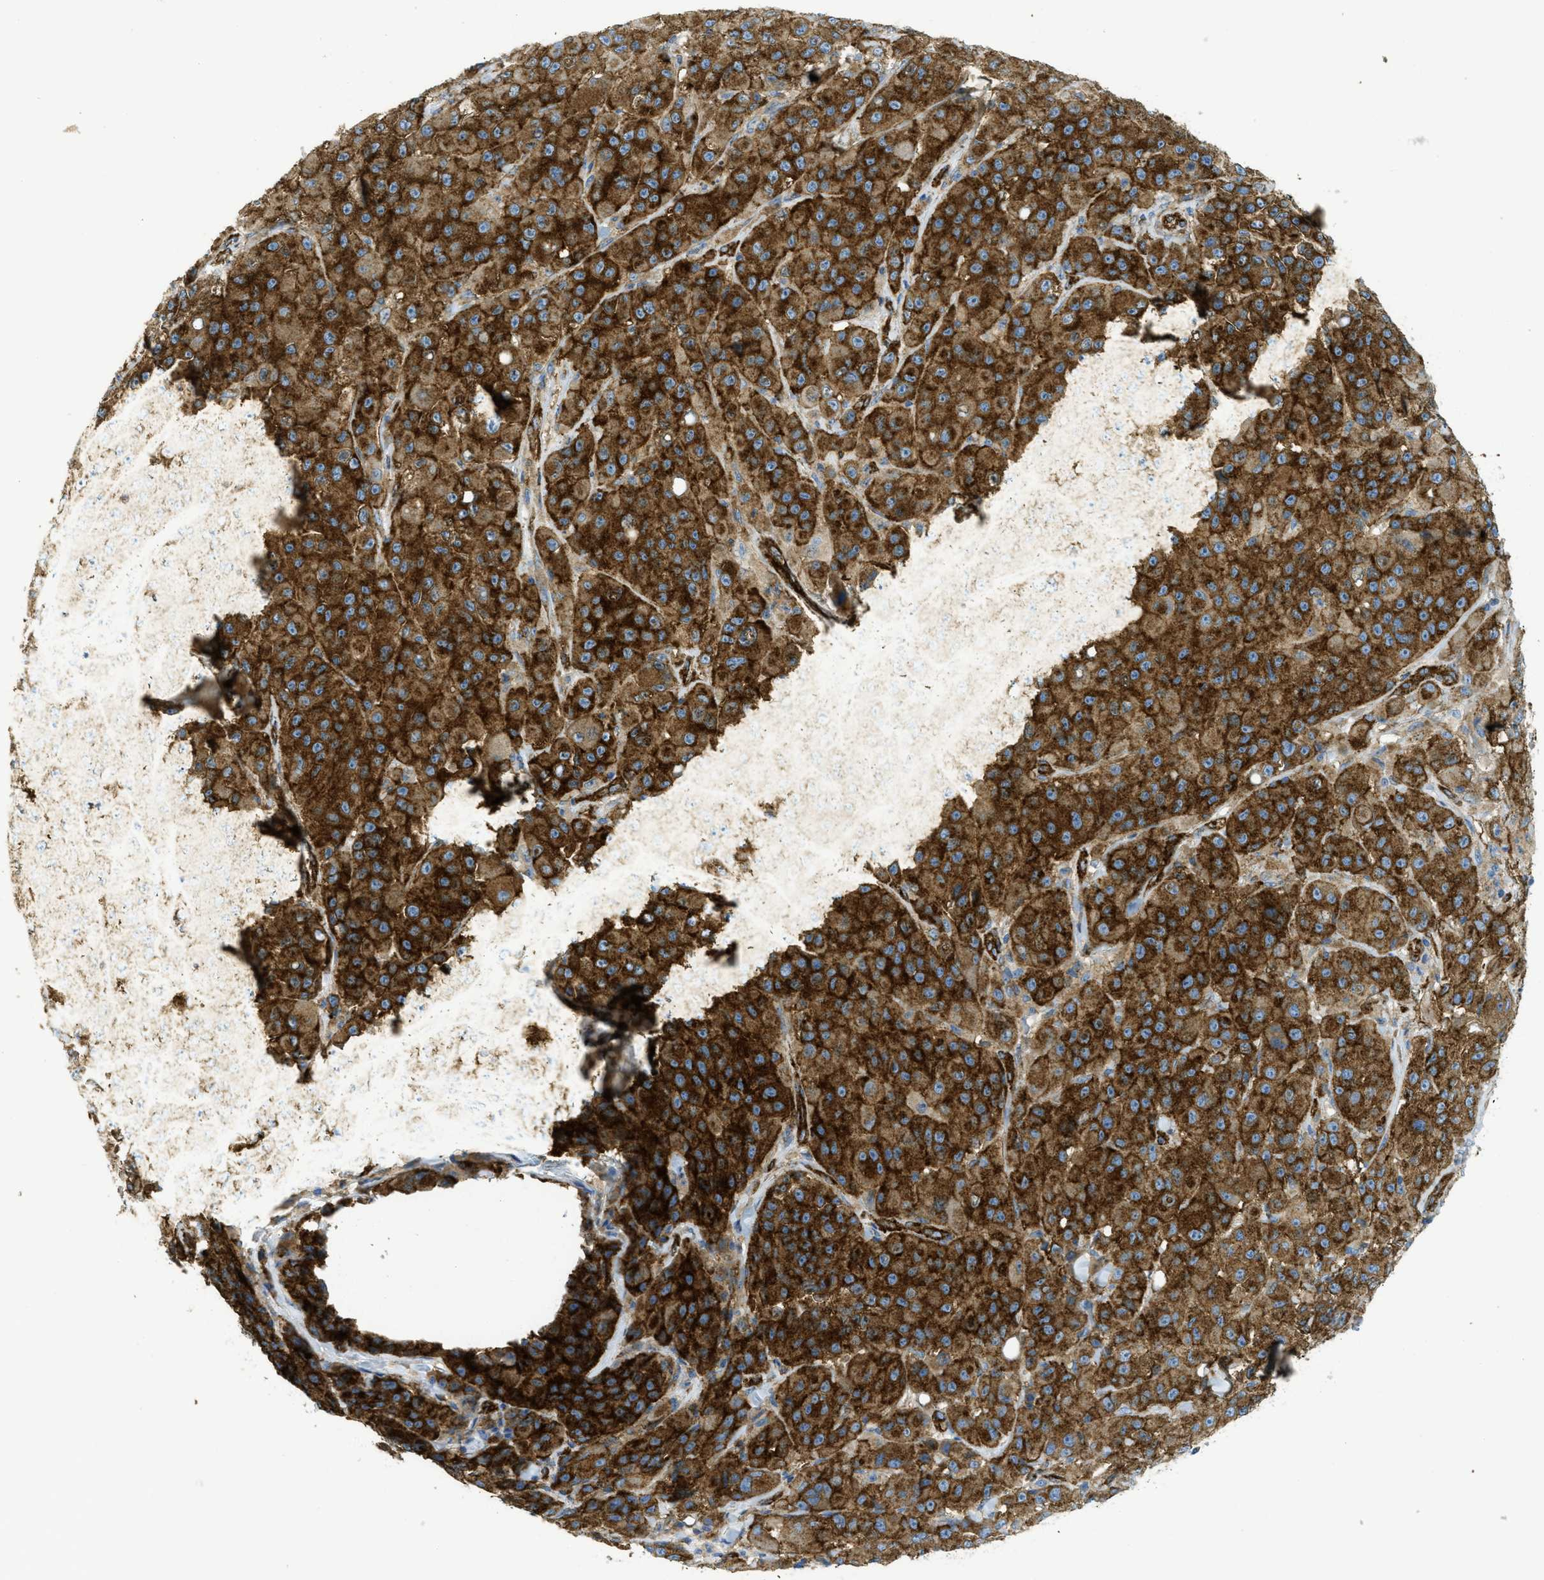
{"staining": {"intensity": "strong", "quantity": ">75%", "location": "cytoplasmic/membranous"}, "tissue": "melanoma", "cell_type": "Tumor cells", "image_type": "cancer", "snomed": [{"axis": "morphology", "description": "Malignant melanoma, NOS"}, {"axis": "topography", "description": "Skin"}], "caption": "High-power microscopy captured an immunohistochemistry image of melanoma, revealing strong cytoplasmic/membranous staining in about >75% of tumor cells.", "gene": "HIP1", "patient": {"sex": "male", "age": 84}}